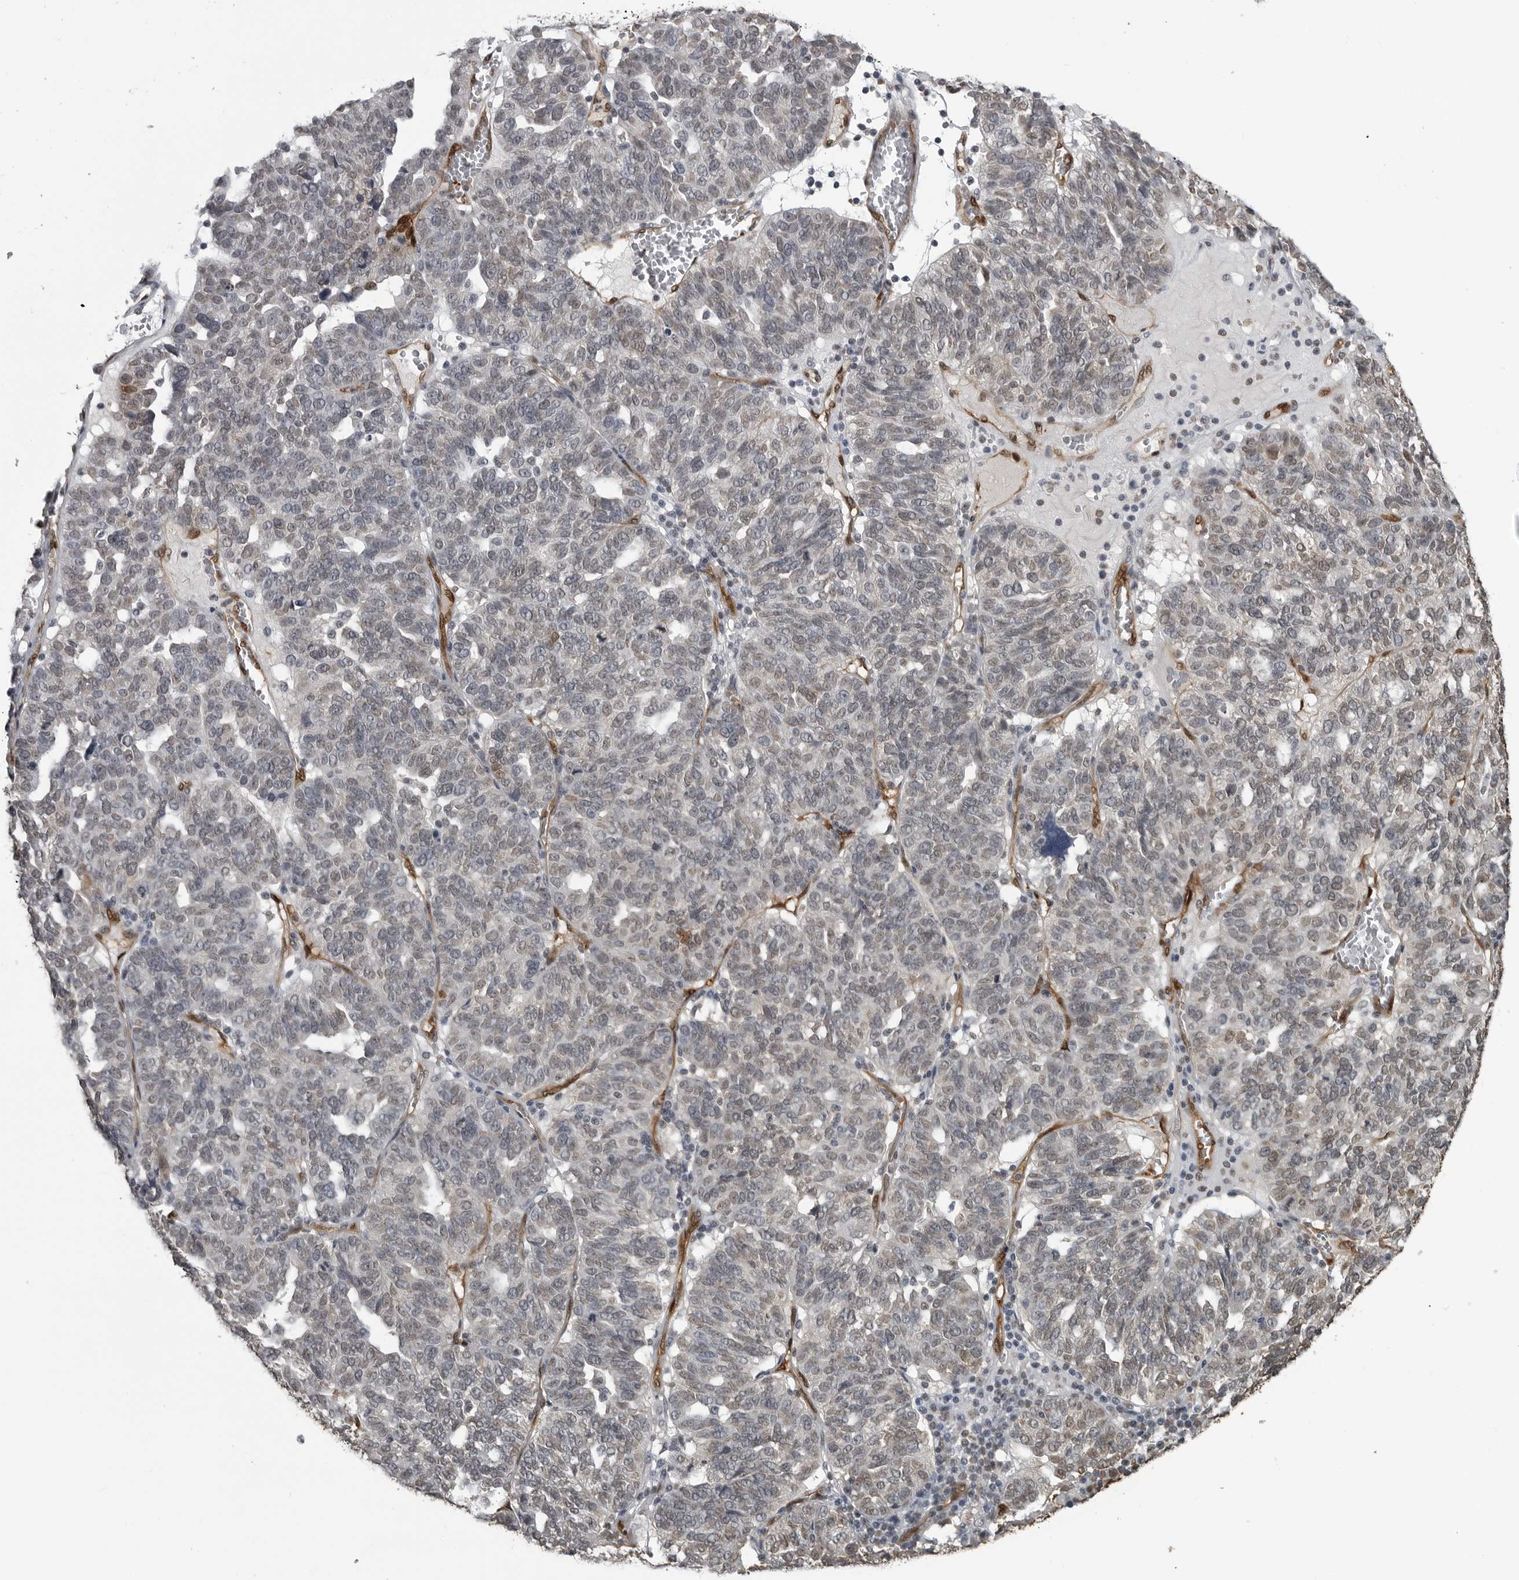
{"staining": {"intensity": "moderate", "quantity": "<25%", "location": "cytoplasmic/membranous,nuclear"}, "tissue": "ovarian cancer", "cell_type": "Tumor cells", "image_type": "cancer", "snomed": [{"axis": "morphology", "description": "Cystadenocarcinoma, serous, NOS"}, {"axis": "topography", "description": "Ovary"}], "caption": "A histopathology image showing moderate cytoplasmic/membranous and nuclear expression in about <25% of tumor cells in serous cystadenocarcinoma (ovarian), as visualized by brown immunohistochemical staining.", "gene": "SMAD2", "patient": {"sex": "female", "age": 59}}